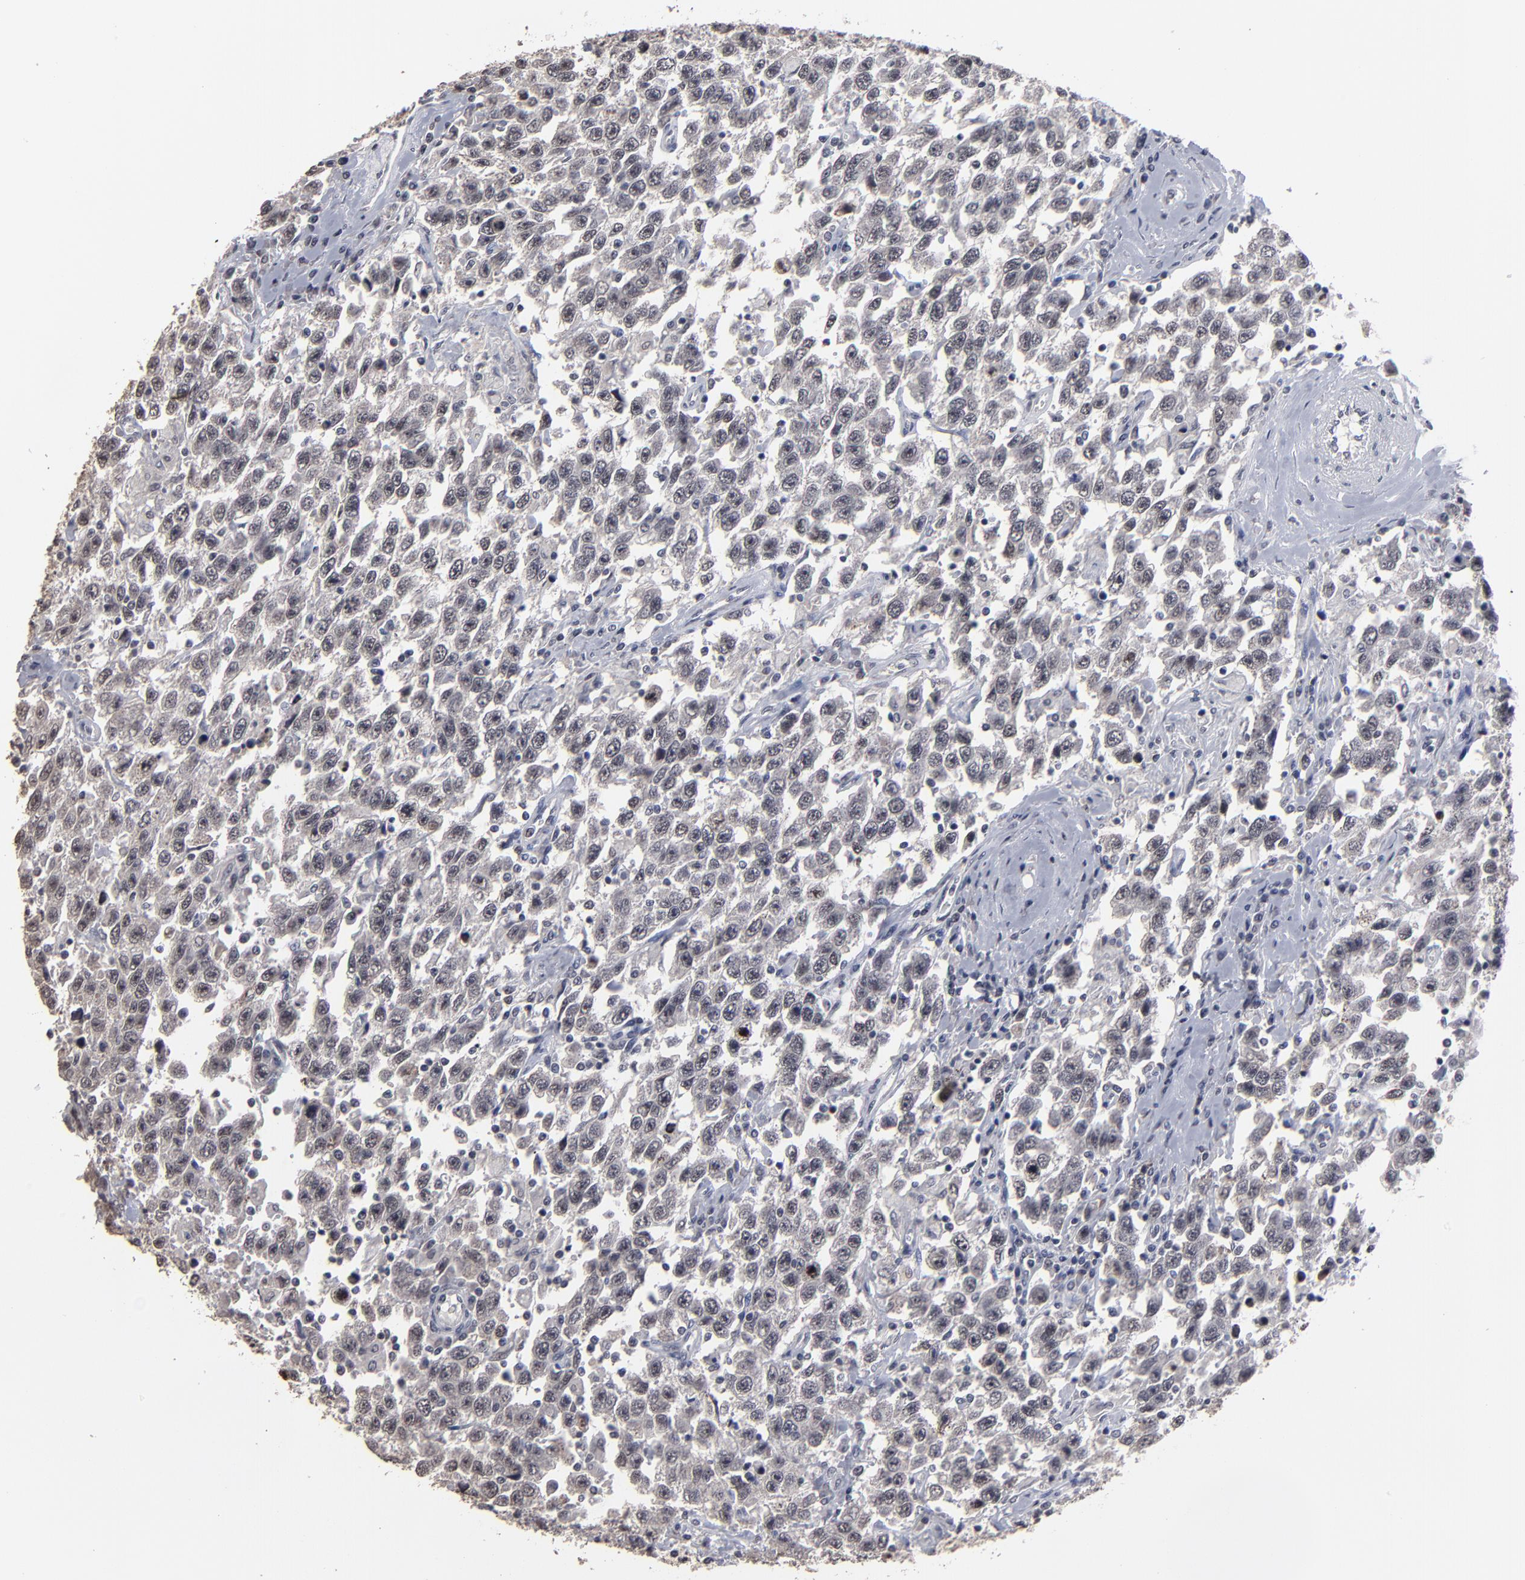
{"staining": {"intensity": "moderate", "quantity": "25%-75%", "location": "nuclear"}, "tissue": "testis cancer", "cell_type": "Tumor cells", "image_type": "cancer", "snomed": [{"axis": "morphology", "description": "Seminoma, NOS"}, {"axis": "topography", "description": "Testis"}], "caption": "Tumor cells exhibit medium levels of moderate nuclear expression in about 25%-75% of cells in human testis cancer.", "gene": "SSRP1", "patient": {"sex": "male", "age": 41}}